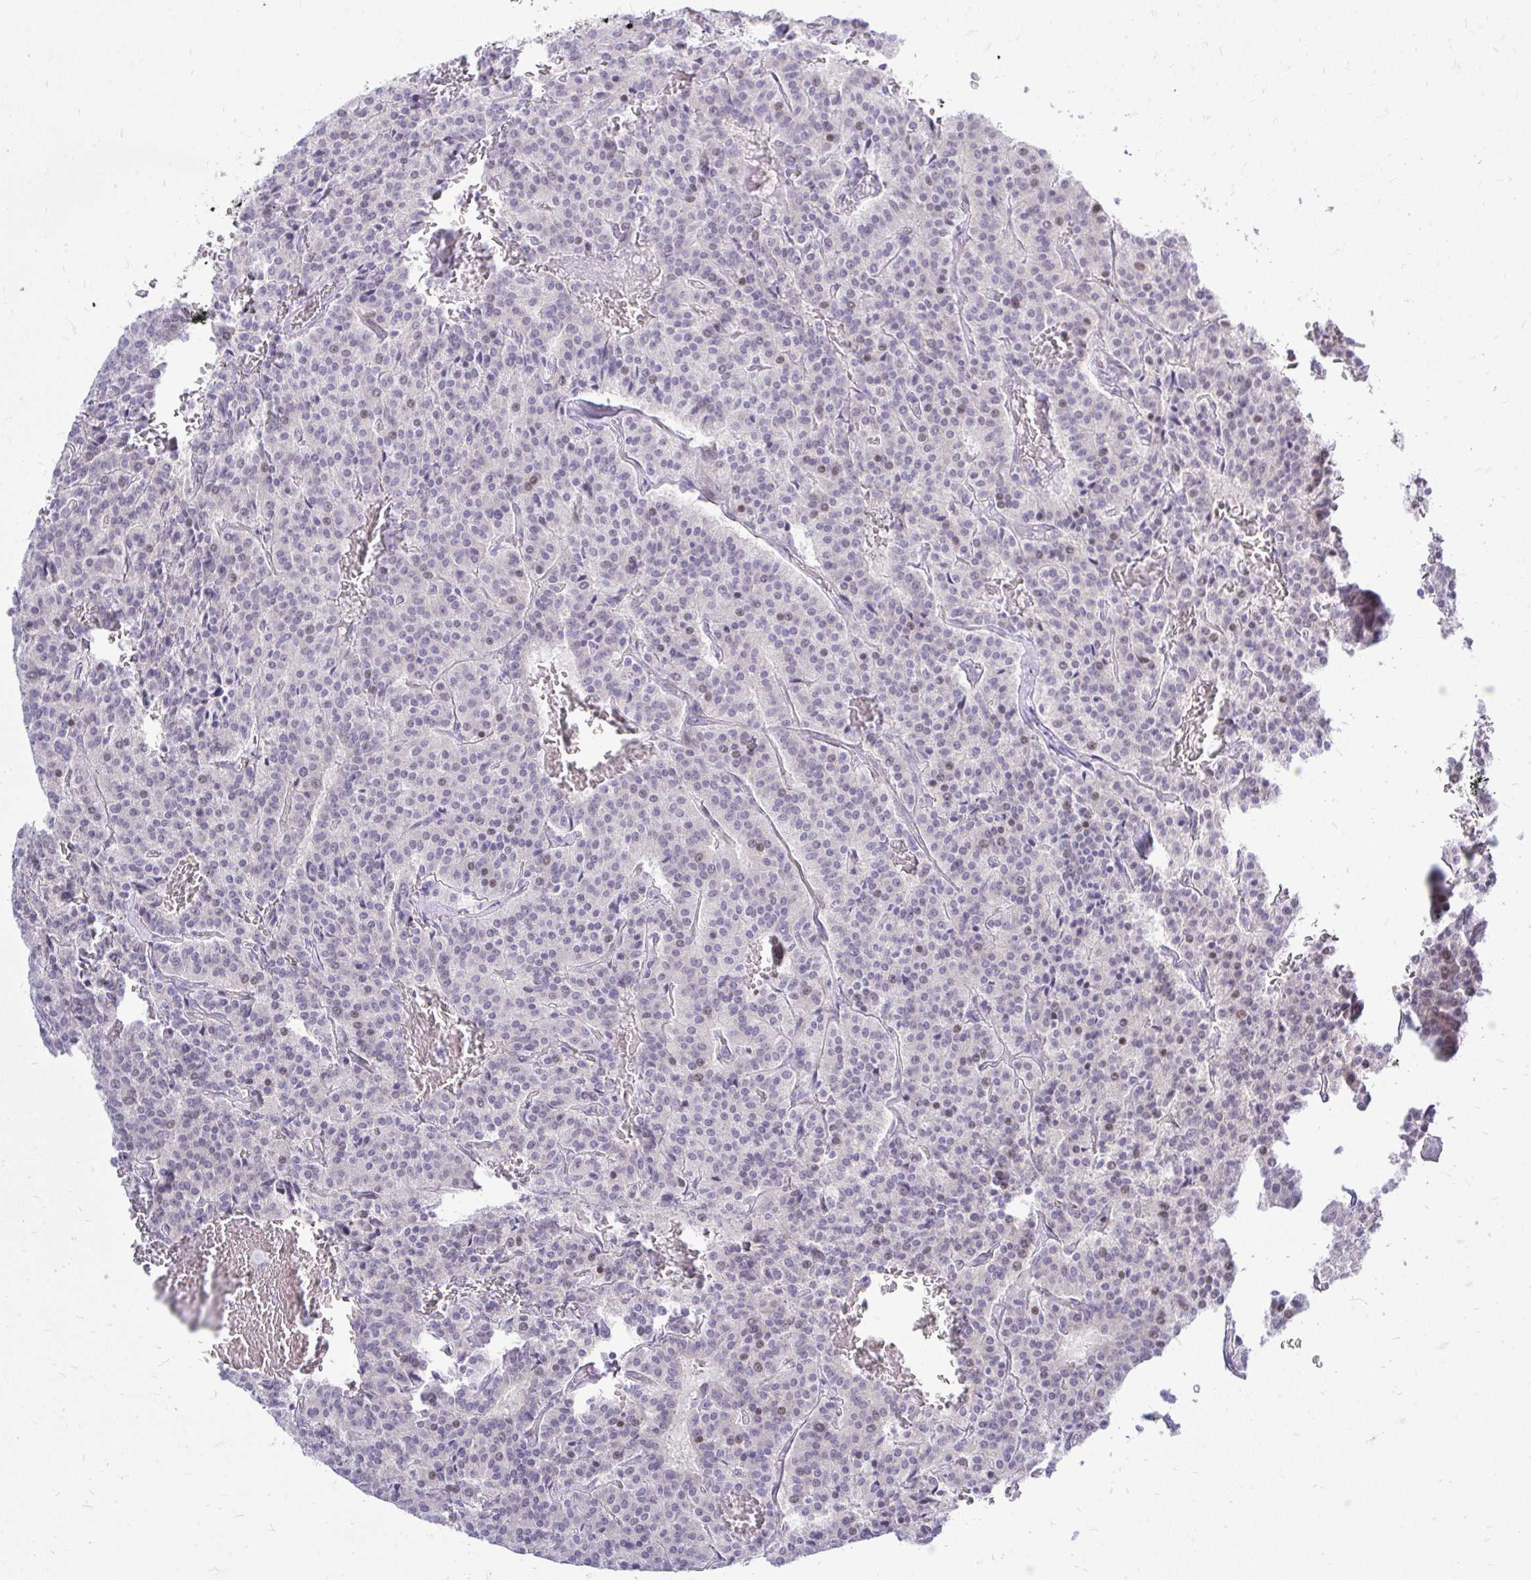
{"staining": {"intensity": "weak", "quantity": "<25%", "location": "nuclear"}, "tissue": "carcinoid", "cell_type": "Tumor cells", "image_type": "cancer", "snomed": [{"axis": "morphology", "description": "Carcinoid, malignant, NOS"}, {"axis": "topography", "description": "Lung"}], "caption": "This is an immunohistochemistry (IHC) photomicrograph of carcinoid. There is no staining in tumor cells.", "gene": "OR8D1", "patient": {"sex": "male", "age": 70}}